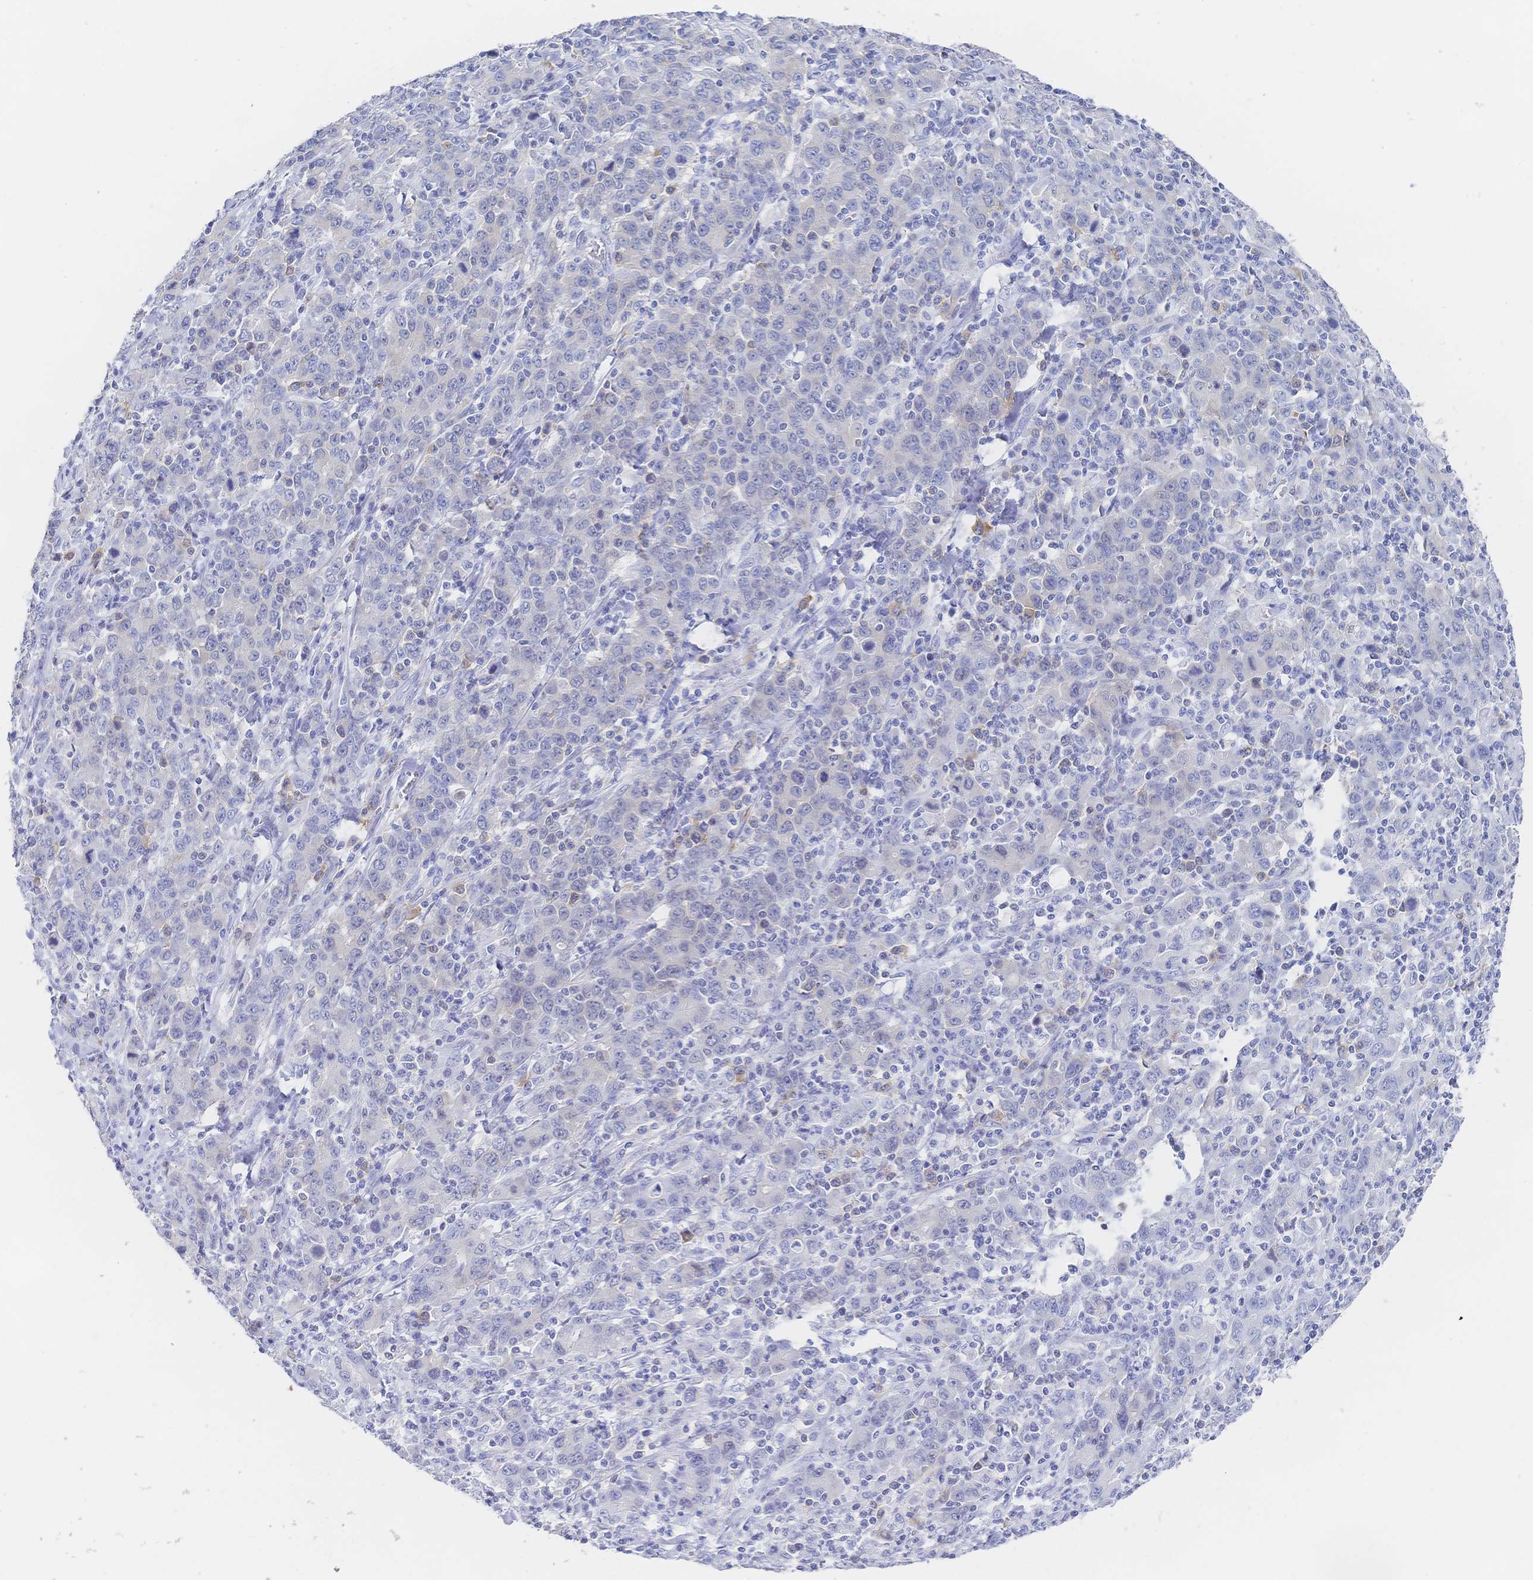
{"staining": {"intensity": "negative", "quantity": "none", "location": "none"}, "tissue": "stomach cancer", "cell_type": "Tumor cells", "image_type": "cancer", "snomed": [{"axis": "morphology", "description": "Adenocarcinoma, NOS"}, {"axis": "topography", "description": "Stomach, upper"}], "caption": "Stomach adenocarcinoma was stained to show a protein in brown. There is no significant expression in tumor cells. (DAB (3,3'-diaminobenzidine) immunohistochemistry (IHC), high magnification).", "gene": "RRM1", "patient": {"sex": "male", "age": 69}}